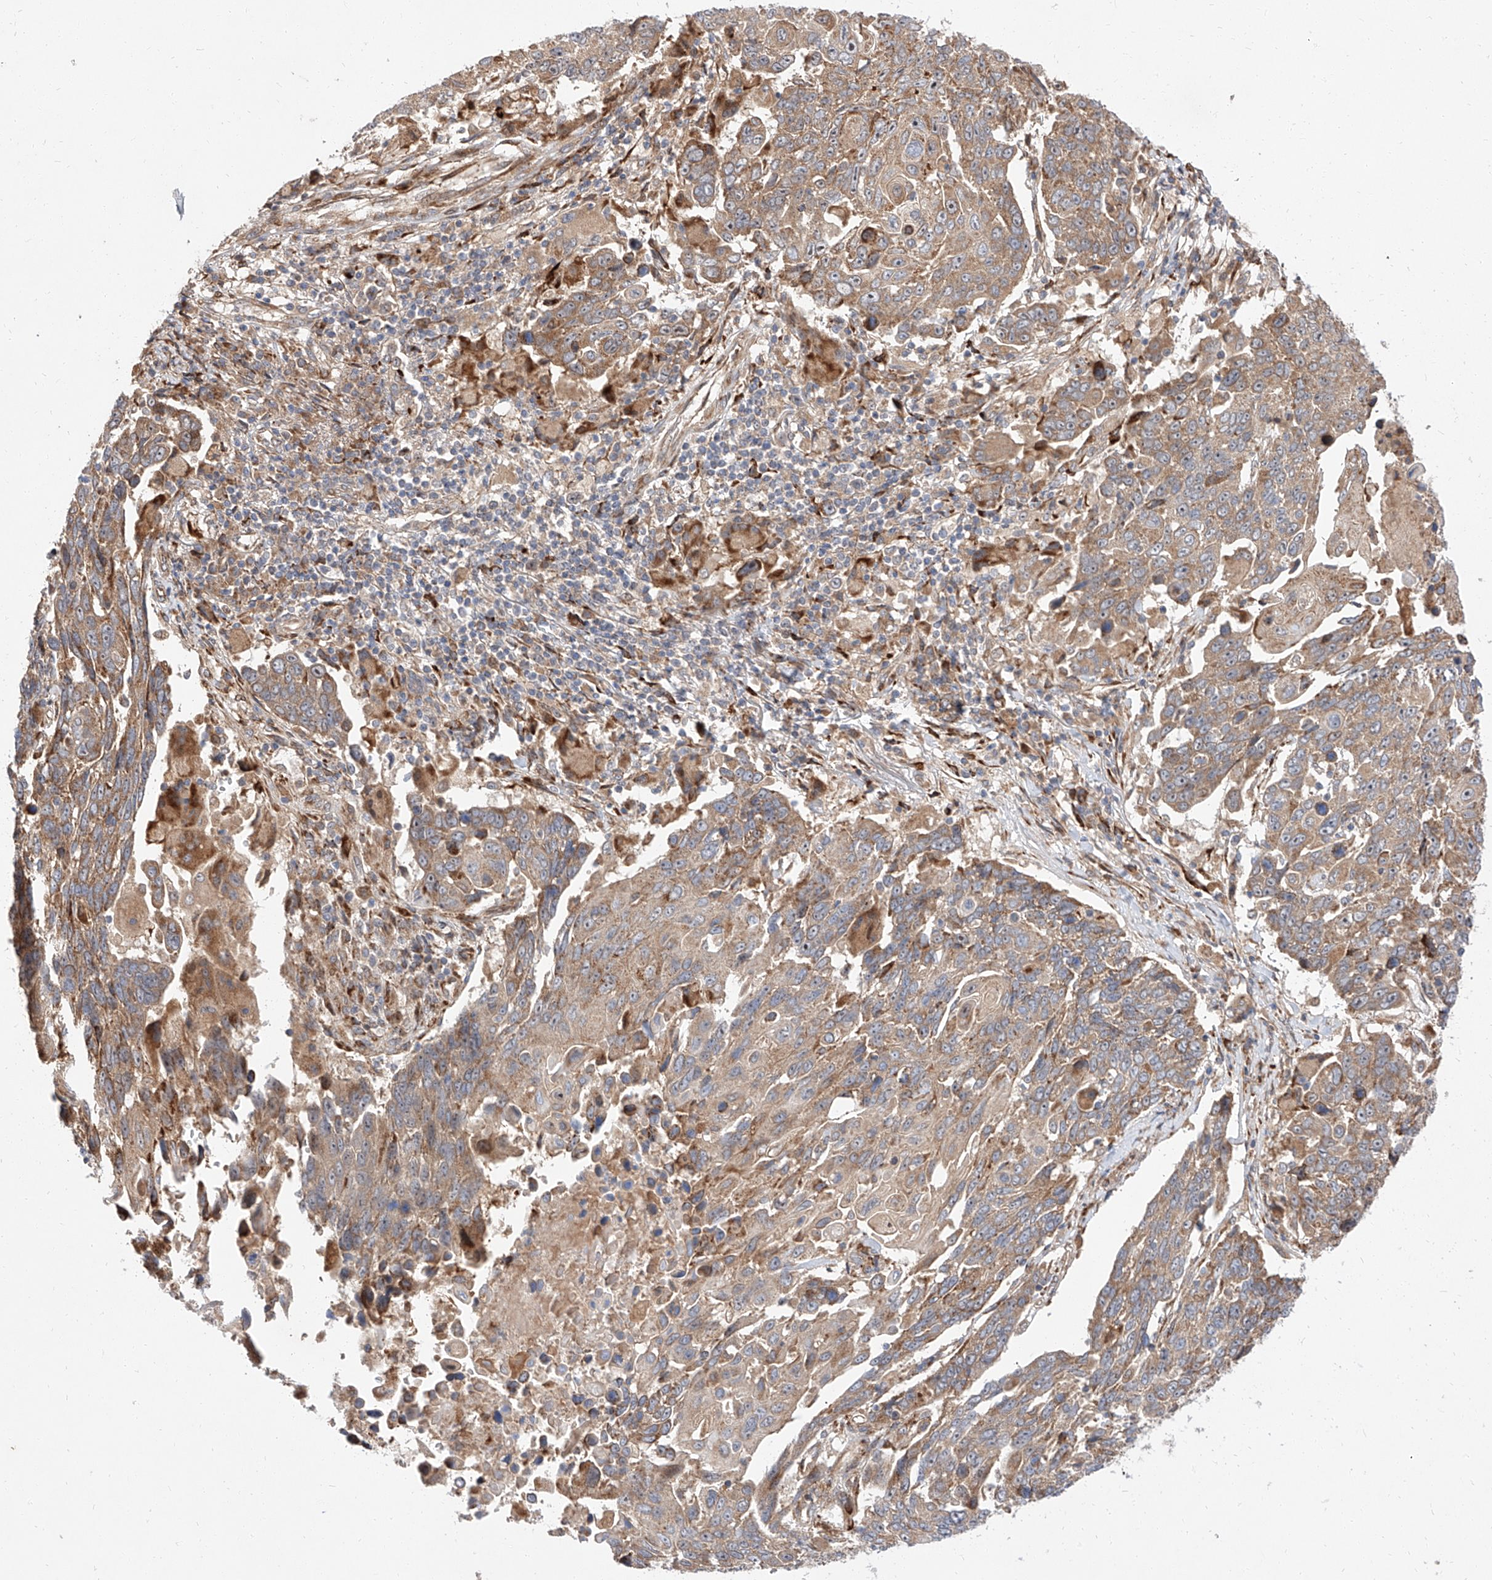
{"staining": {"intensity": "weak", "quantity": "25%-75%", "location": "cytoplasmic/membranous"}, "tissue": "lung cancer", "cell_type": "Tumor cells", "image_type": "cancer", "snomed": [{"axis": "morphology", "description": "Squamous cell carcinoma, NOS"}, {"axis": "topography", "description": "Lung"}], "caption": "DAB (3,3'-diaminobenzidine) immunohistochemical staining of human lung cancer displays weak cytoplasmic/membranous protein staining in about 25%-75% of tumor cells. (Brightfield microscopy of DAB IHC at high magnification).", "gene": "DIRAS3", "patient": {"sex": "male", "age": 66}}